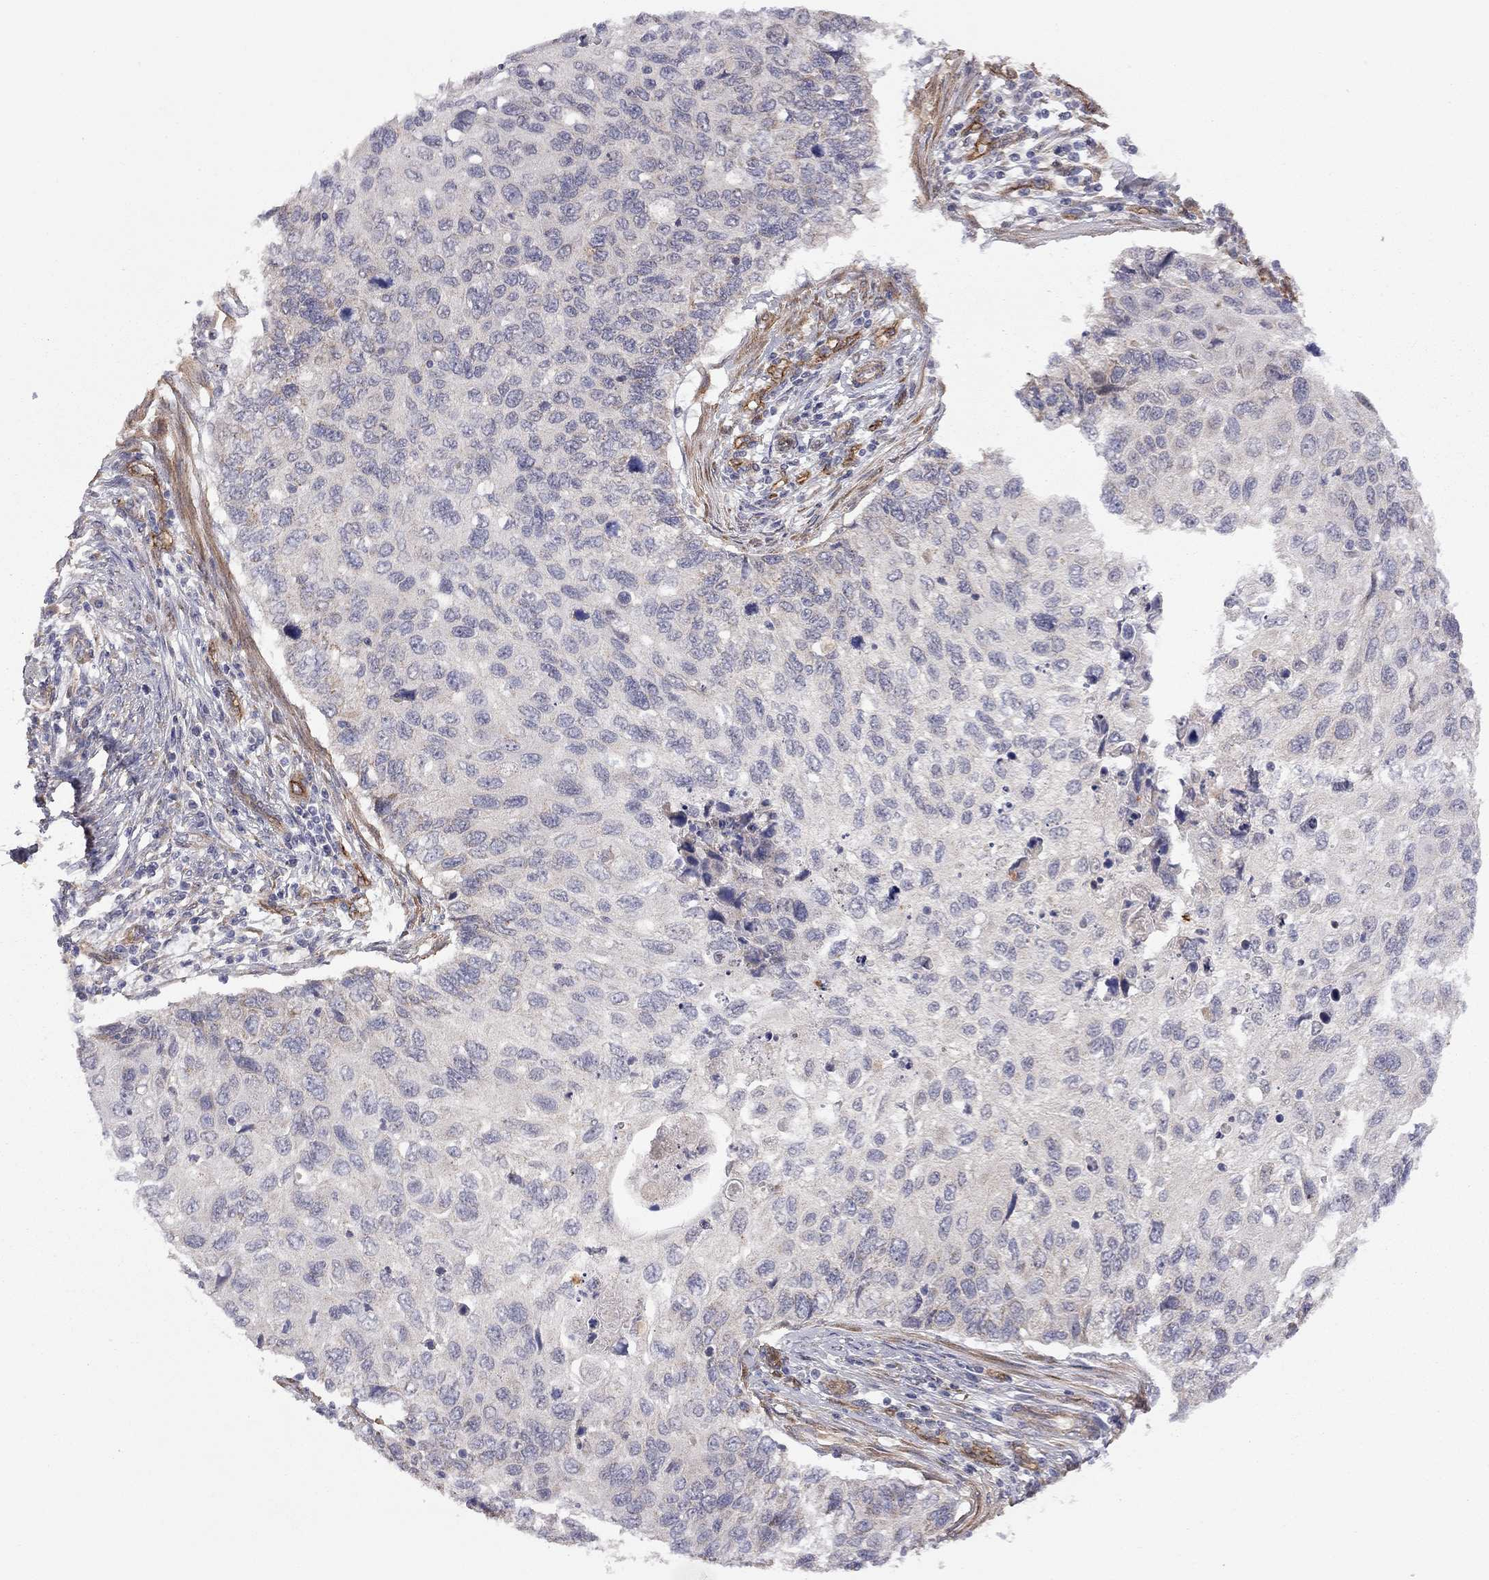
{"staining": {"intensity": "negative", "quantity": "none", "location": "none"}, "tissue": "cervical cancer", "cell_type": "Tumor cells", "image_type": "cancer", "snomed": [{"axis": "morphology", "description": "Squamous cell carcinoma, NOS"}, {"axis": "topography", "description": "Cervix"}], "caption": "The IHC micrograph has no significant staining in tumor cells of cervical squamous cell carcinoma tissue. (Stains: DAB immunohistochemistry (IHC) with hematoxylin counter stain, Microscopy: brightfield microscopy at high magnification).", "gene": "EXOC3L2", "patient": {"sex": "female", "age": 70}}